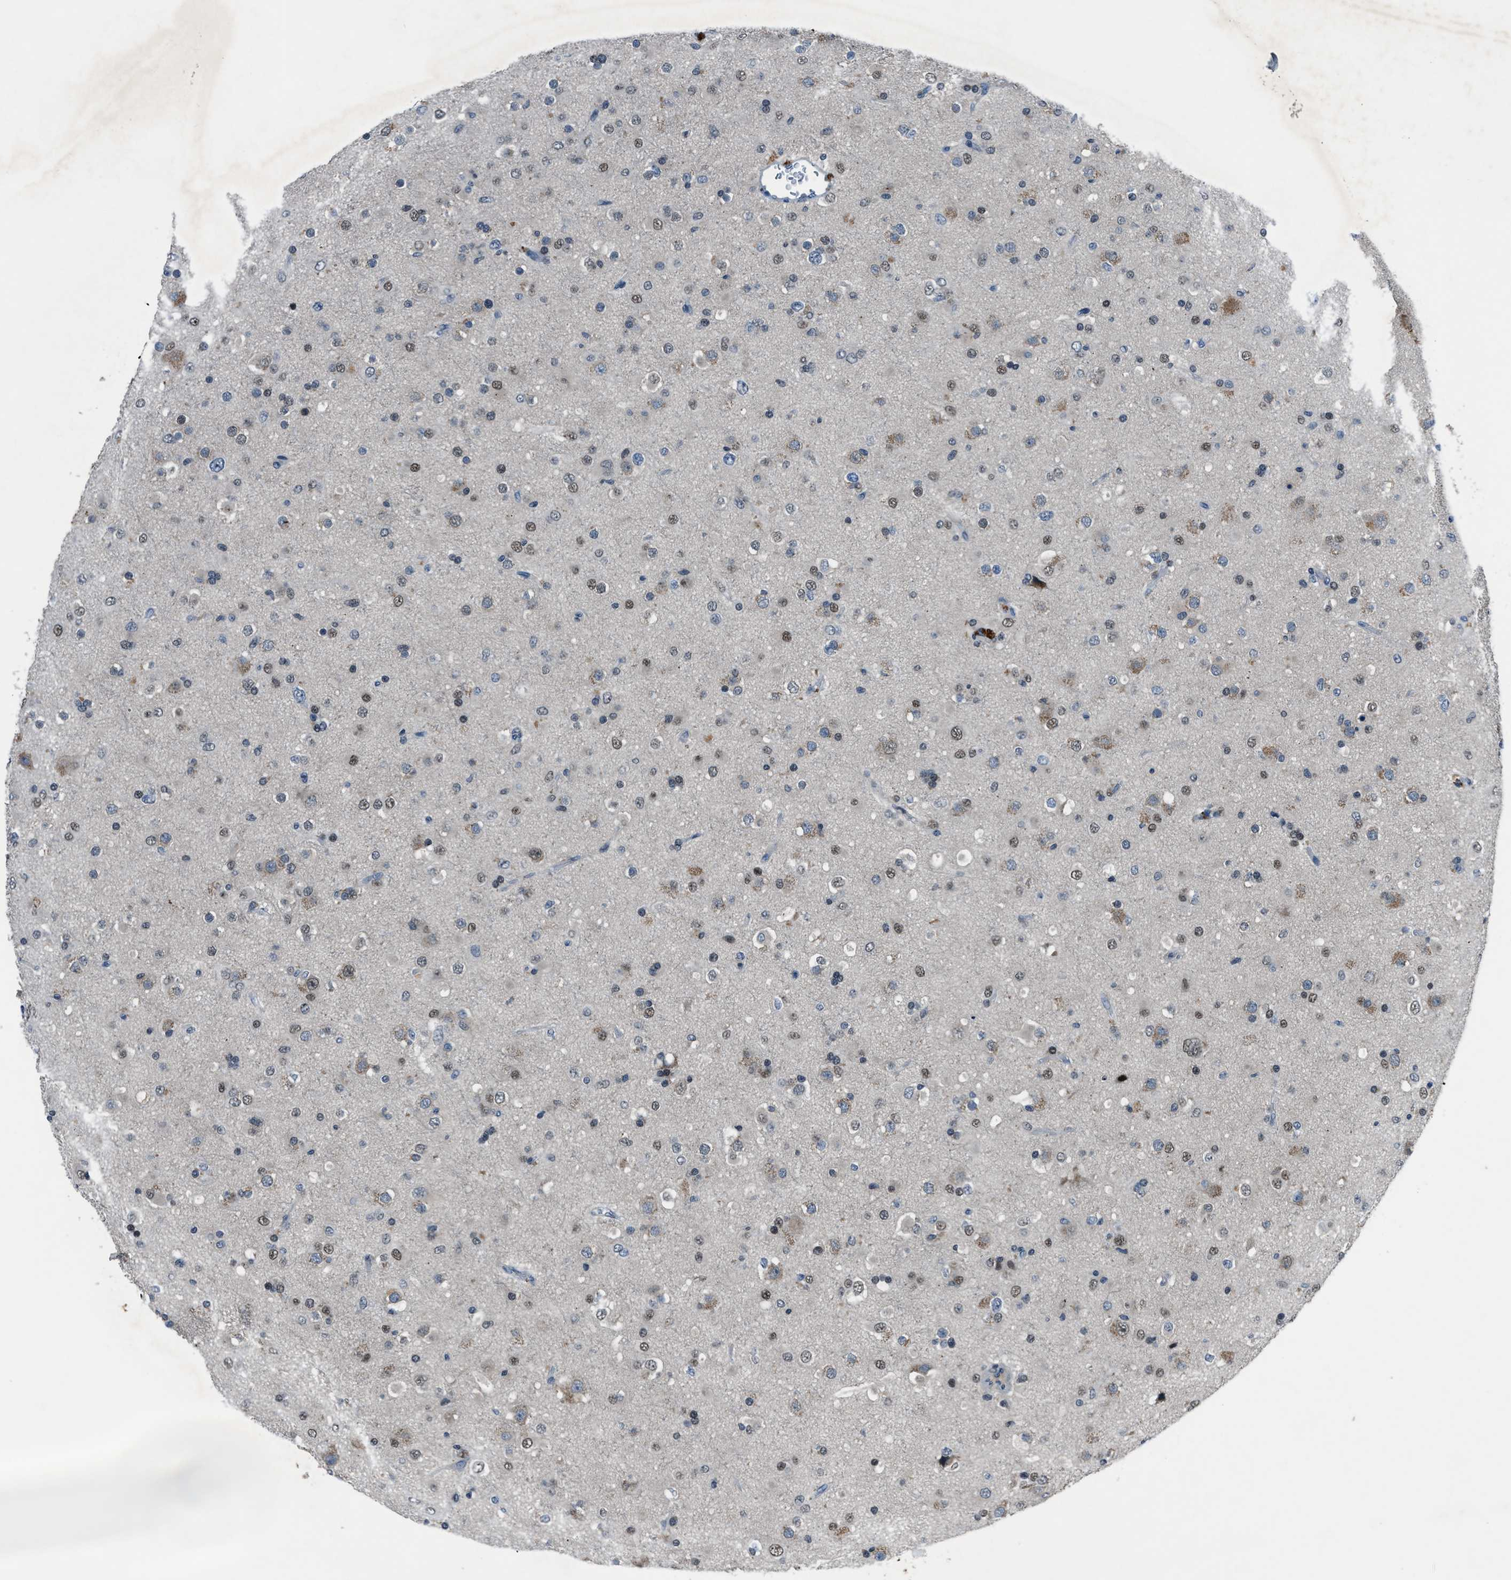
{"staining": {"intensity": "weak", "quantity": "25%-75%", "location": "cytoplasmic/membranous,nuclear"}, "tissue": "glioma", "cell_type": "Tumor cells", "image_type": "cancer", "snomed": [{"axis": "morphology", "description": "Glioma, malignant, Low grade"}, {"axis": "topography", "description": "Brain"}], "caption": "Malignant glioma (low-grade) was stained to show a protein in brown. There is low levels of weak cytoplasmic/membranous and nuclear staining in approximately 25%-75% of tumor cells.", "gene": "DUSP19", "patient": {"sex": "male", "age": 65}}